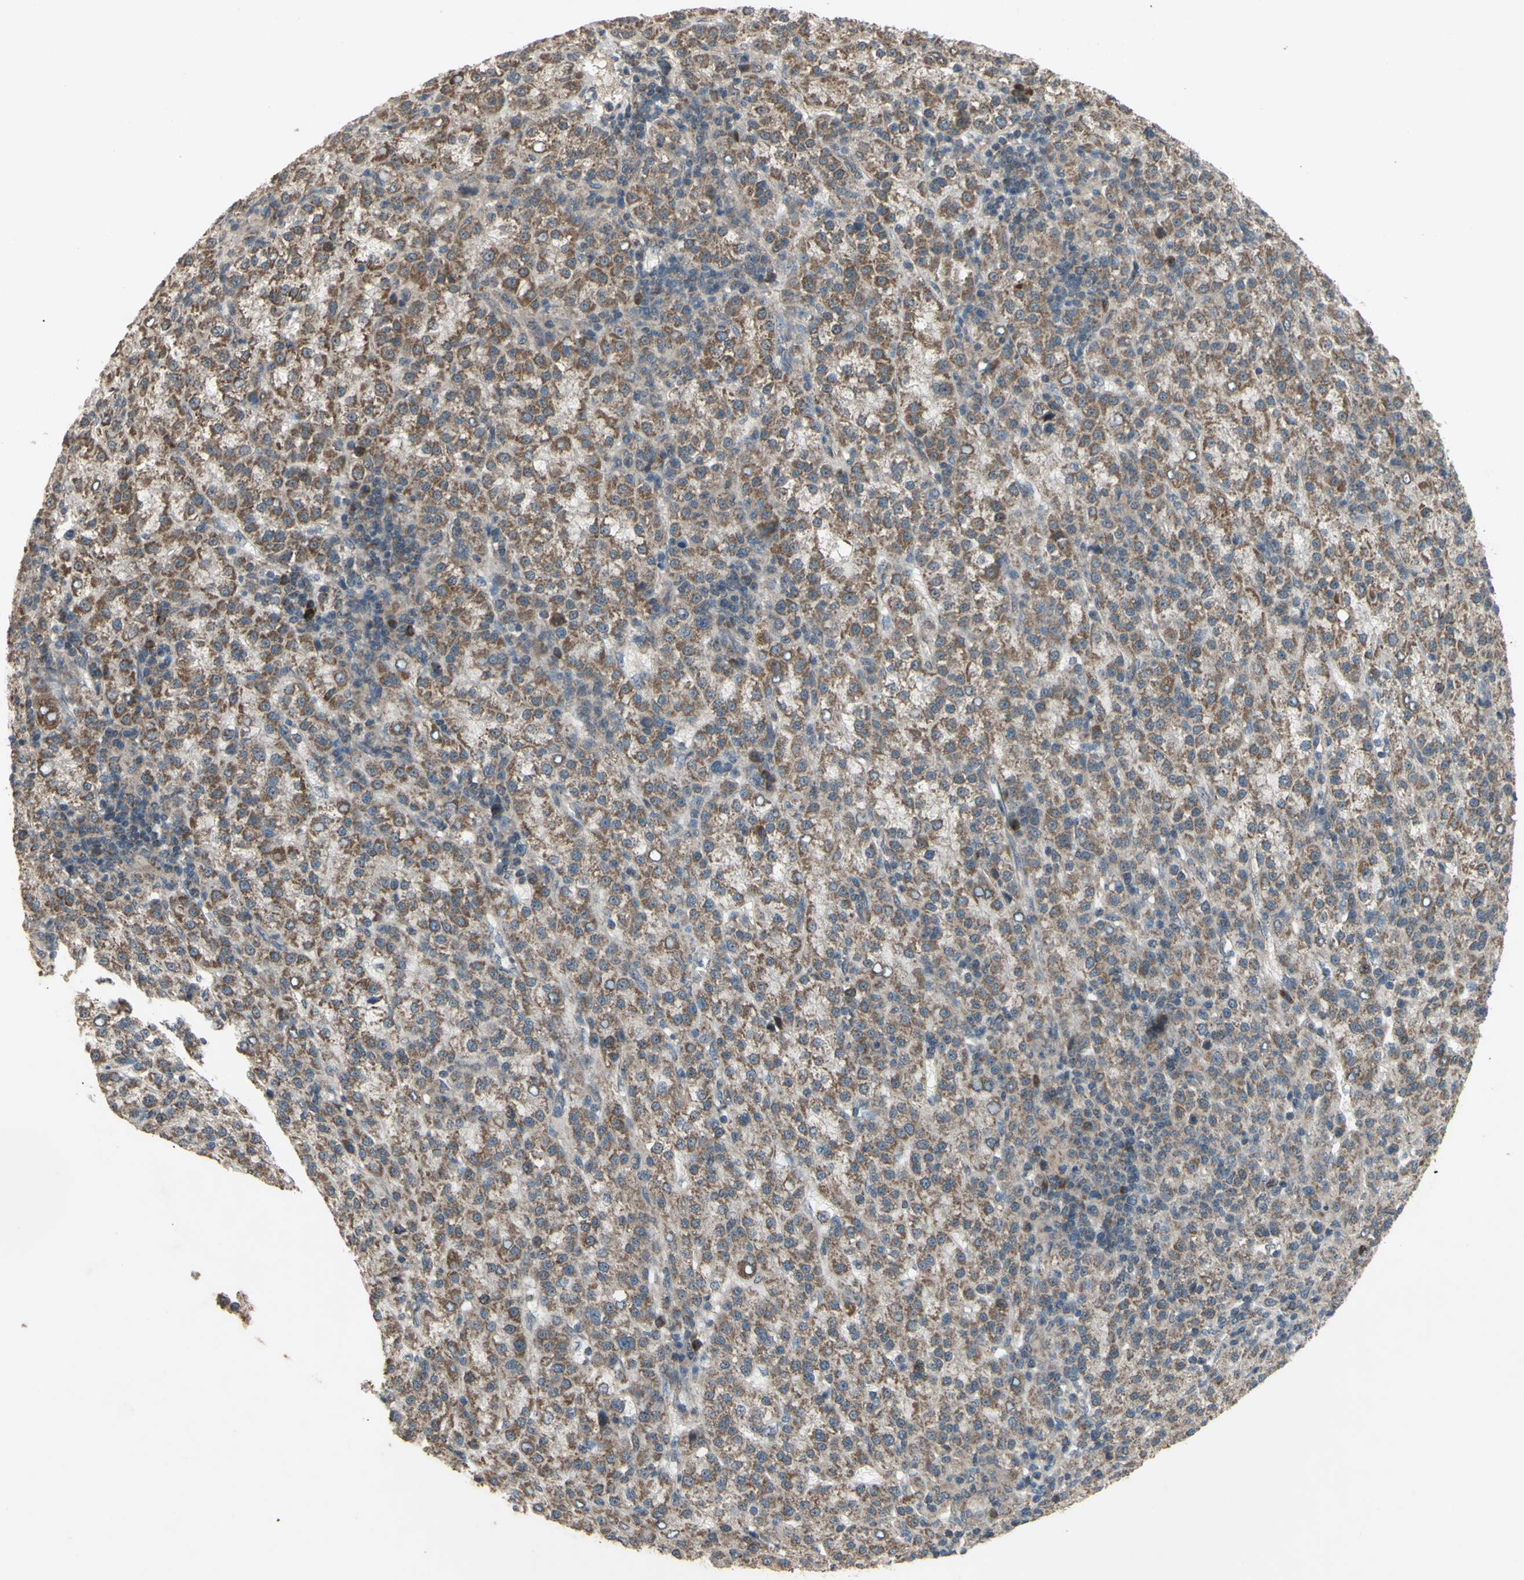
{"staining": {"intensity": "moderate", "quantity": ">75%", "location": "cytoplasmic/membranous"}, "tissue": "liver cancer", "cell_type": "Tumor cells", "image_type": "cancer", "snomed": [{"axis": "morphology", "description": "Carcinoma, Hepatocellular, NOS"}, {"axis": "topography", "description": "Liver"}], "caption": "This histopathology image reveals liver cancer (hepatocellular carcinoma) stained with IHC to label a protein in brown. The cytoplasmic/membranous of tumor cells show moderate positivity for the protein. Nuclei are counter-stained blue.", "gene": "CD164", "patient": {"sex": "female", "age": 58}}